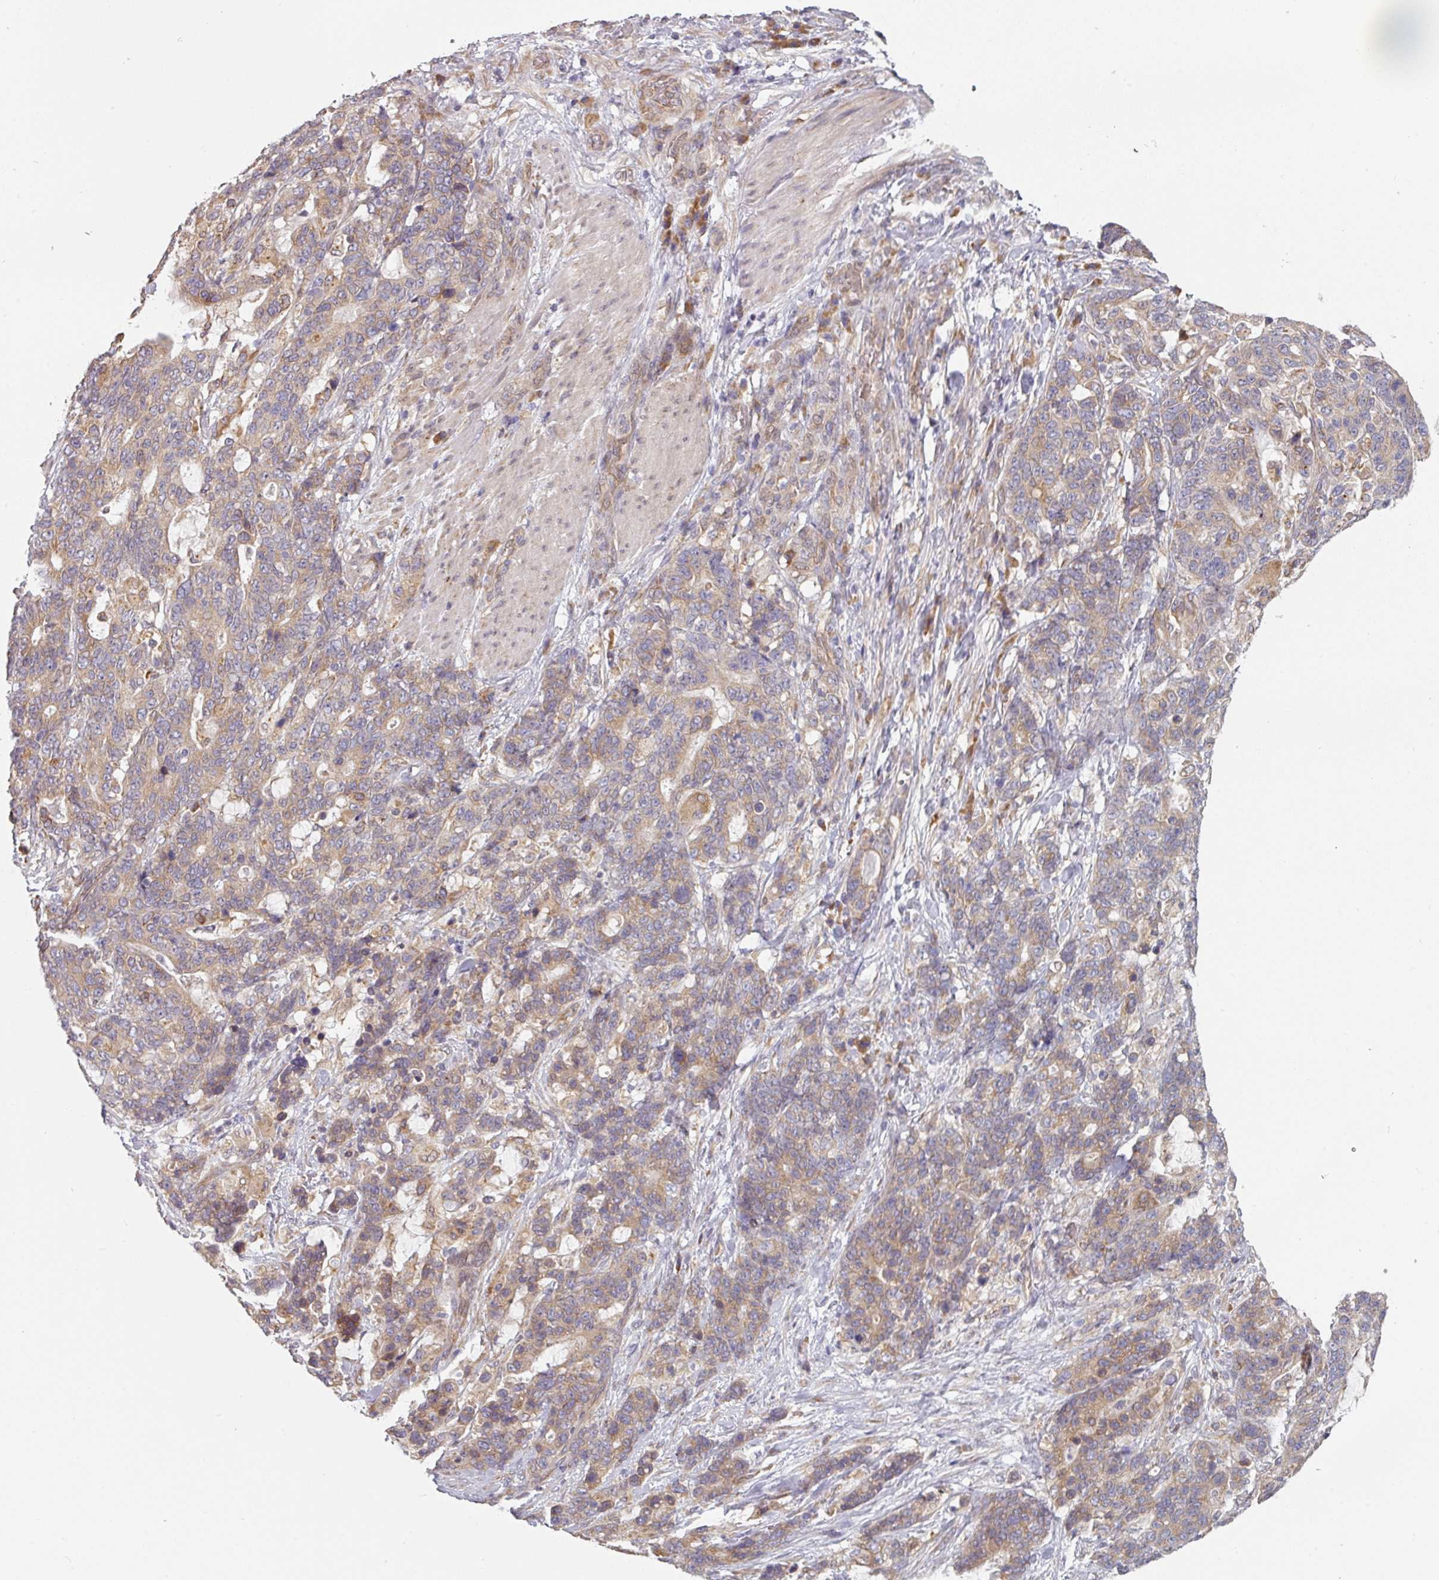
{"staining": {"intensity": "weak", "quantity": ">75%", "location": "cytoplasmic/membranous"}, "tissue": "stomach cancer", "cell_type": "Tumor cells", "image_type": "cancer", "snomed": [{"axis": "morphology", "description": "Normal tissue, NOS"}, {"axis": "morphology", "description": "Adenocarcinoma, NOS"}, {"axis": "topography", "description": "Stomach"}], "caption": "The immunohistochemical stain highlights weak cytoplasmic/membranous expression in tumor cells of stomach cancer tissue.", "gene": "TAPT1", "patient": {"sex": "female", "age": 64}}